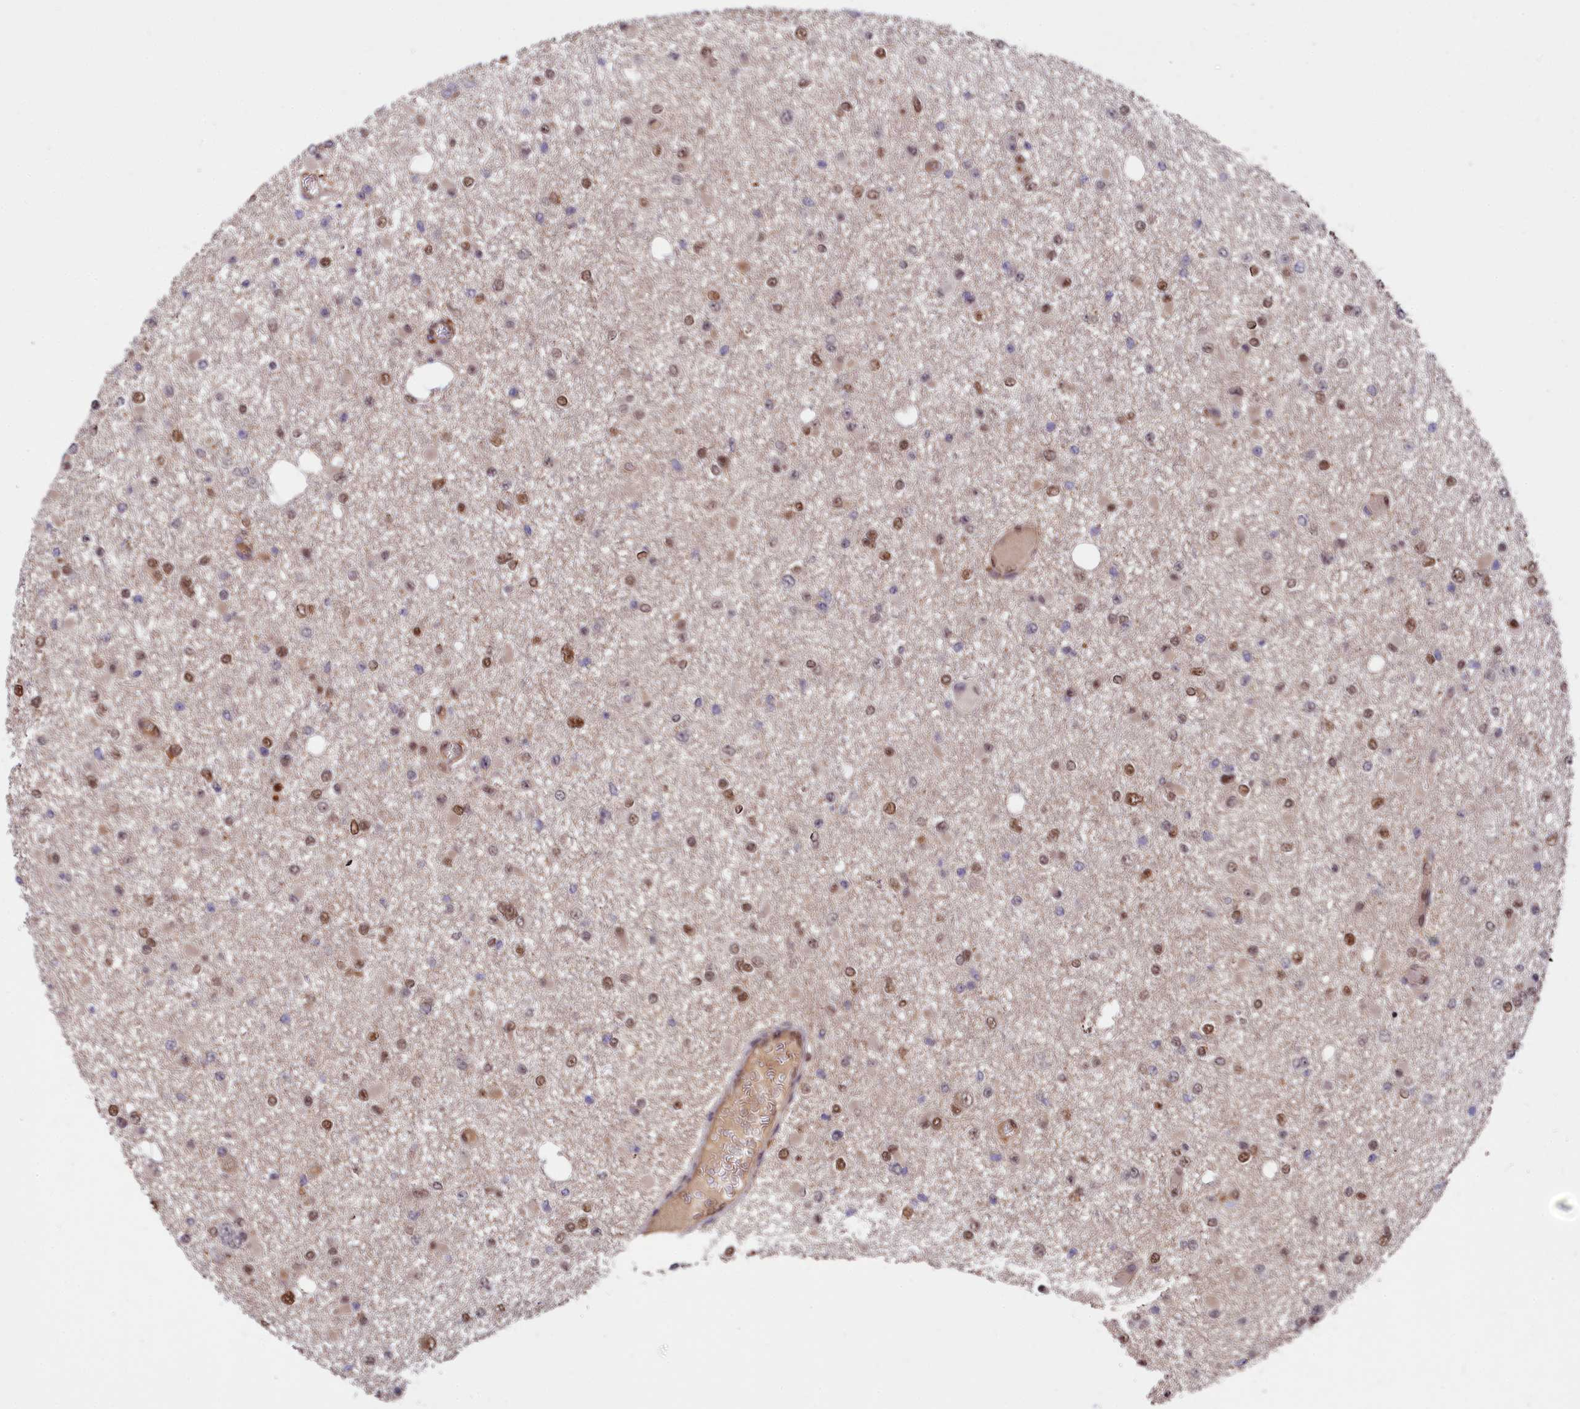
{"staining": {"intensity": "moderate", "quantity": "25%-75%", "location": "nuclear"}, "tissue": "glioma", "cell_type": "Tumor cells", "image_type": "cancer", "snomed": [{"axis": "morphology", "description": "Glioma, malignant, Low grade"}, {"axis": "topography", "description": "Brain"}], "caption": "Tumor cells display moderate nuclear staining in about 25%-75% of cells in malignant glioma (low-grade).", "gene": "ADRM1", "patient": {"sex": "female", "age": 22}}